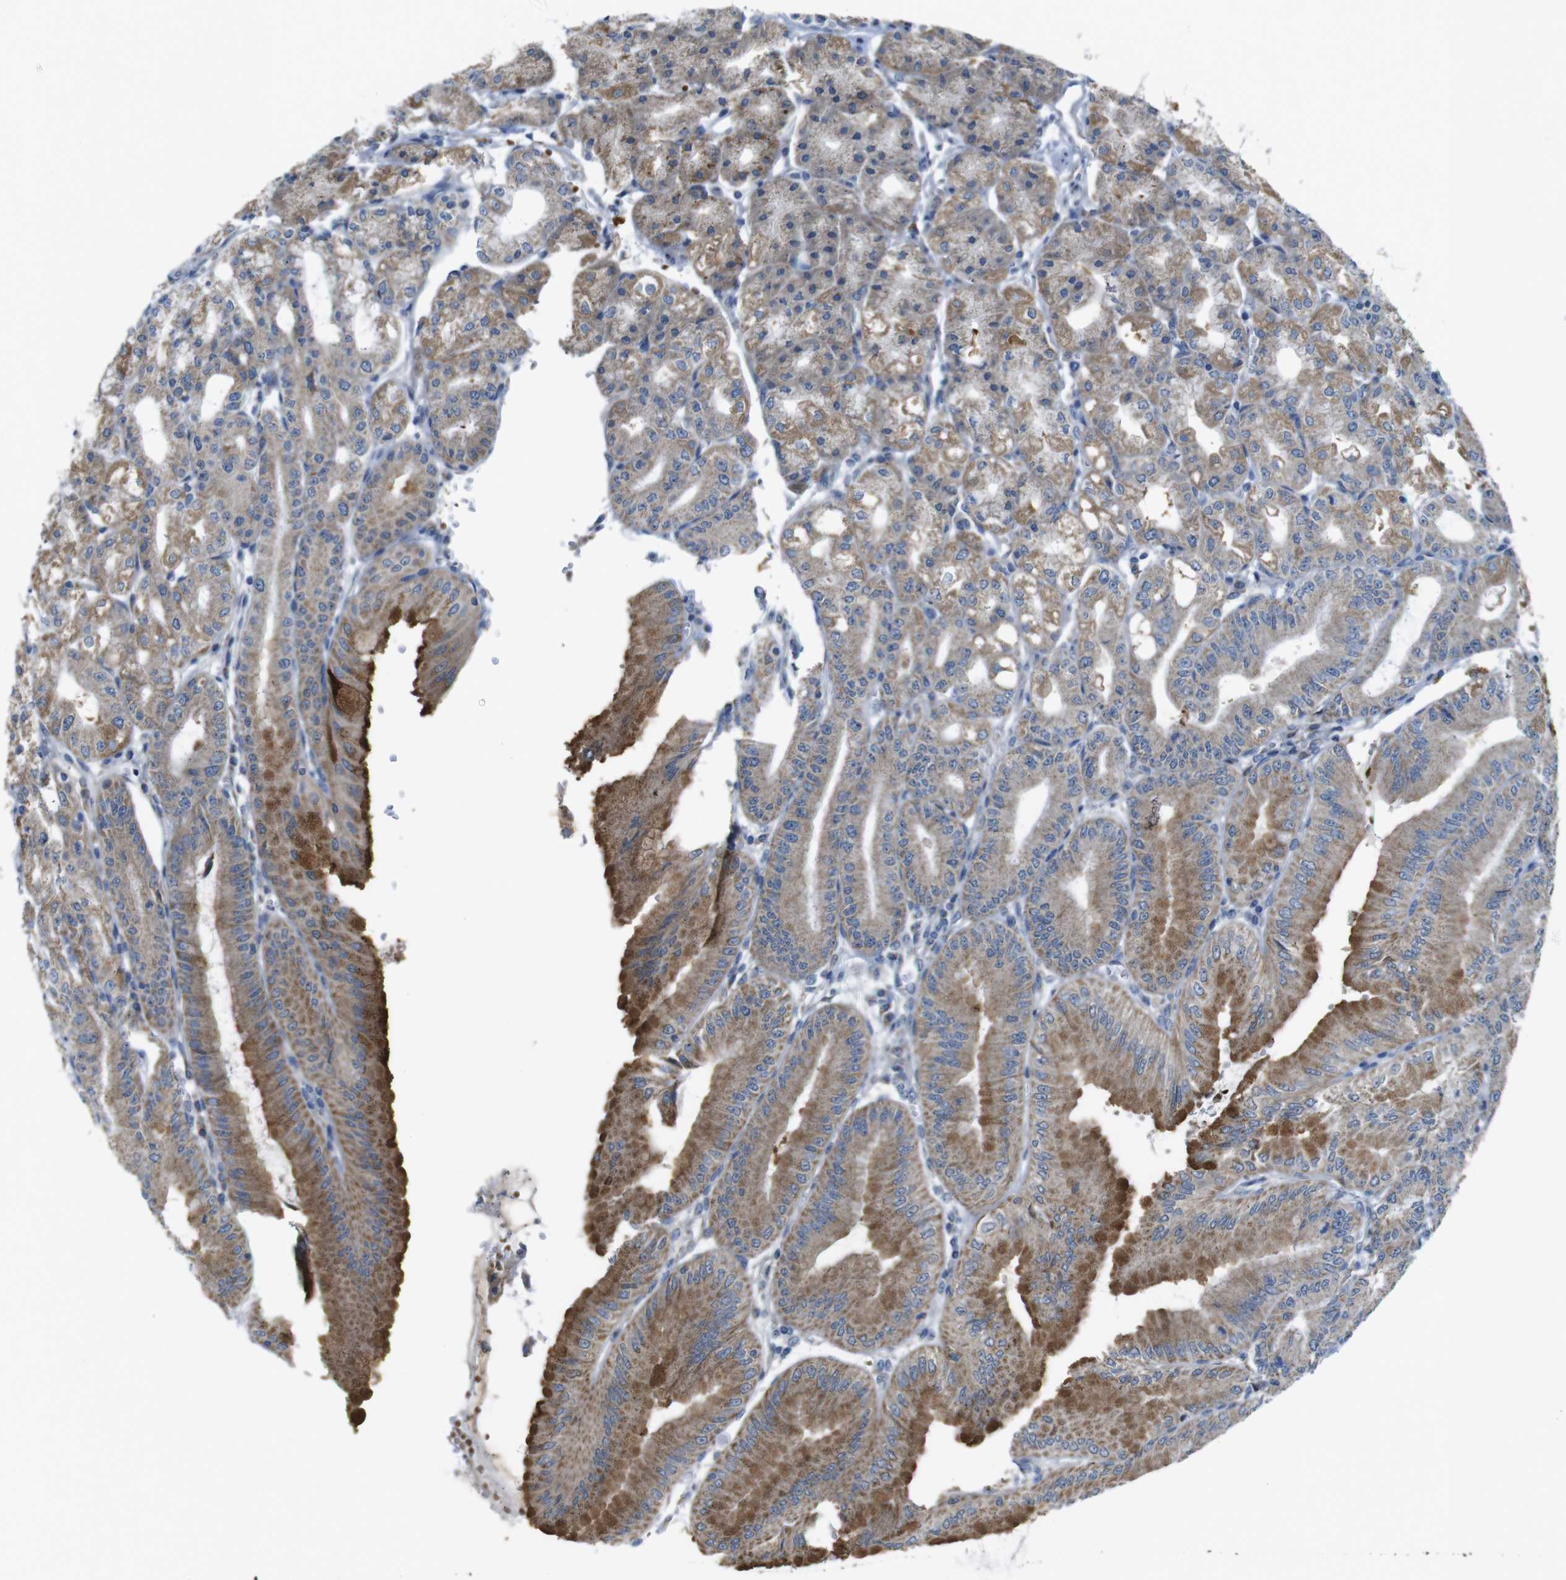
{"staining": {"intensity": "moderate", "quantity": ">75%", "location": "cytoplasmic/membranous"}, "tissue": "stomach", "cell_type": "Glandular cells", "image_type": "normal", "snomed": [{"axis": "morphology", "description": "Normal tissue, NOS"}, {"axis": "topography", "description": "Stomach, lower"}], "caption": "This photomicrograph exhibits normal stomach stained with IHC to label a protein in brown. The cytoplasmic/membranous of glandular cells show moderate positivity for the protein. Nuclei are counter-stained blue.", "gene": "MARCHF1", "patient": {"sex": "male", "age": 71}}